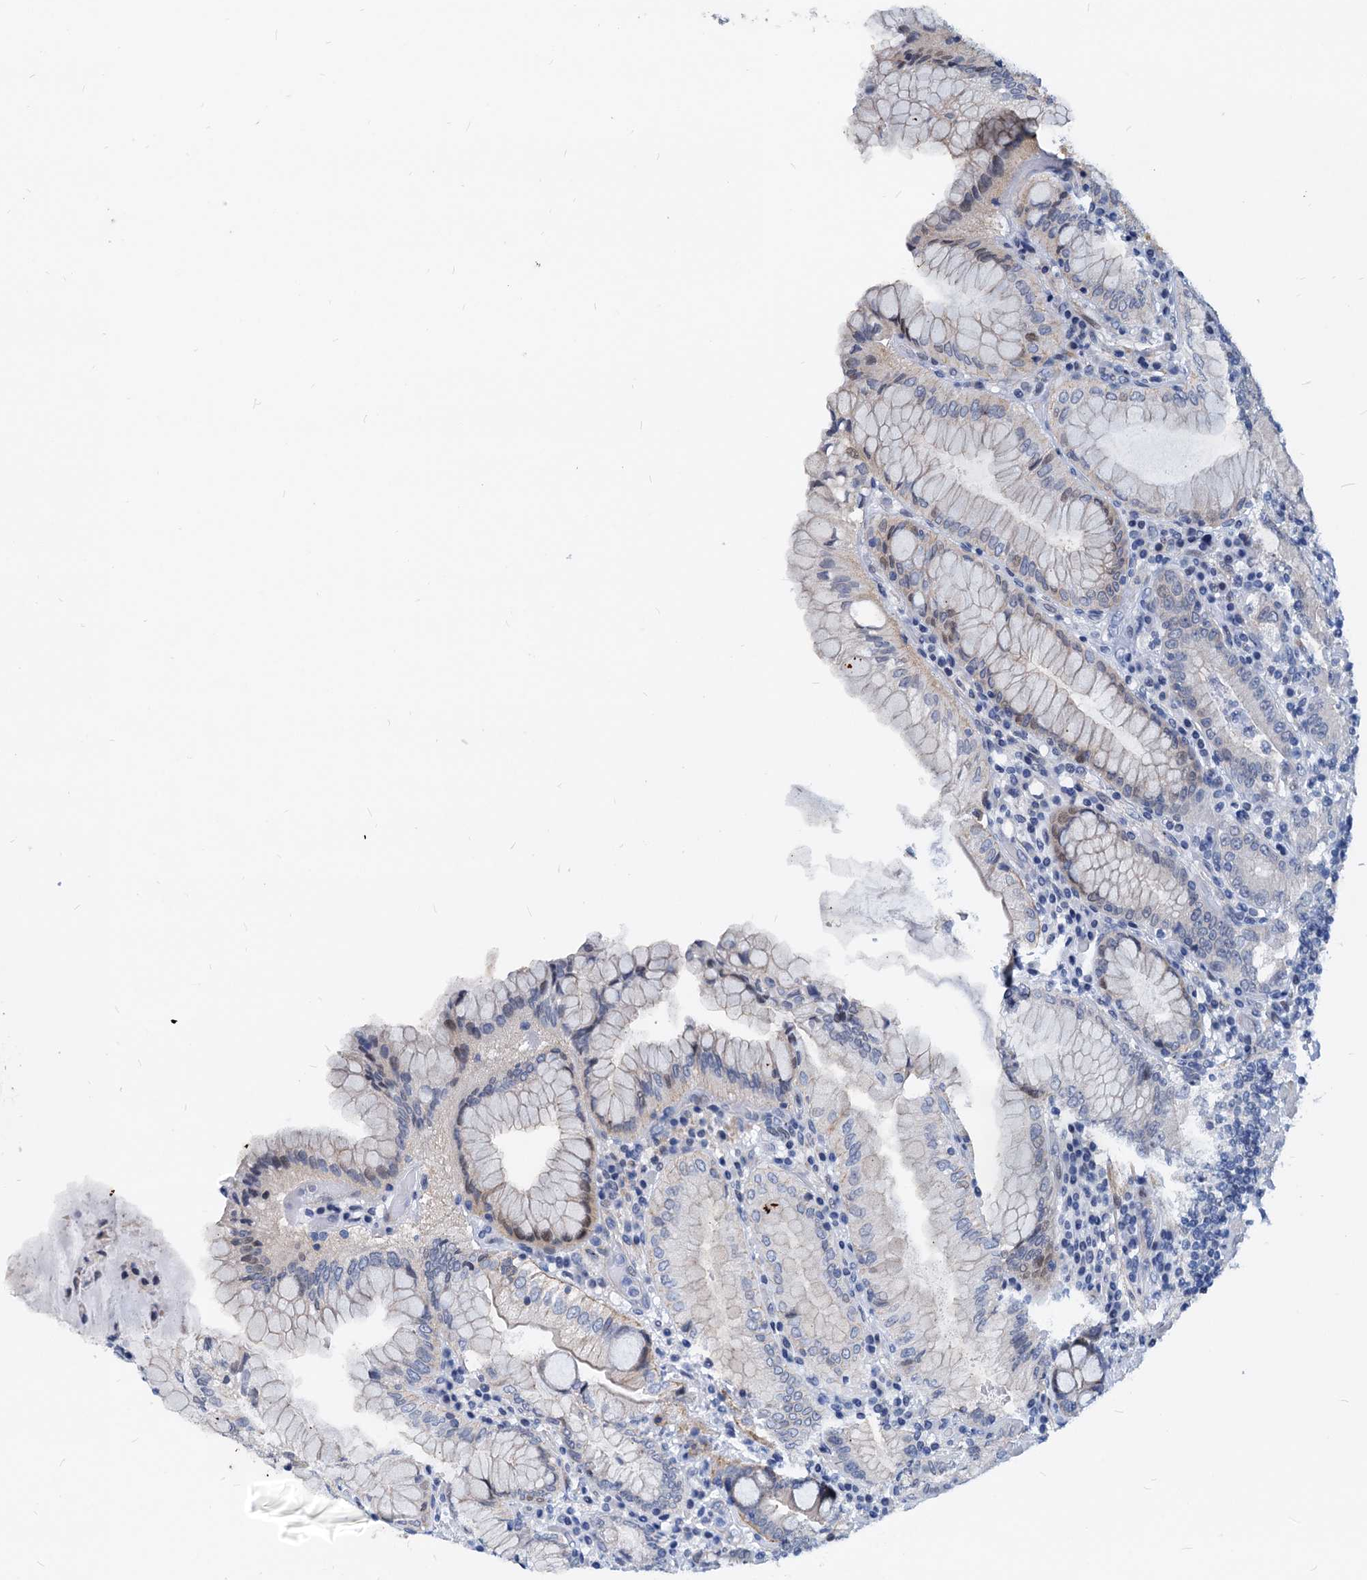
{"staining": {"intensity": "negative", "quantity": "none", "location": "none"}, "tissue": "stomach", "cell_type": "Glandular cells", "image_type": "normal", "snomed": [{"axis": "morphology", "description": "Normal tissue, NOS"}, {"axis": "topography", "description": "Stomach, upper"}, {"axis": "topography", "description": "Stomach, lower"}], "caption": "This is an immunohistochemistry (IHC) micrograph of normal stomach. There is no positivity in glandular cells.", "gene": "HSF2", "patient": {"sex": "female", "age": 76}}